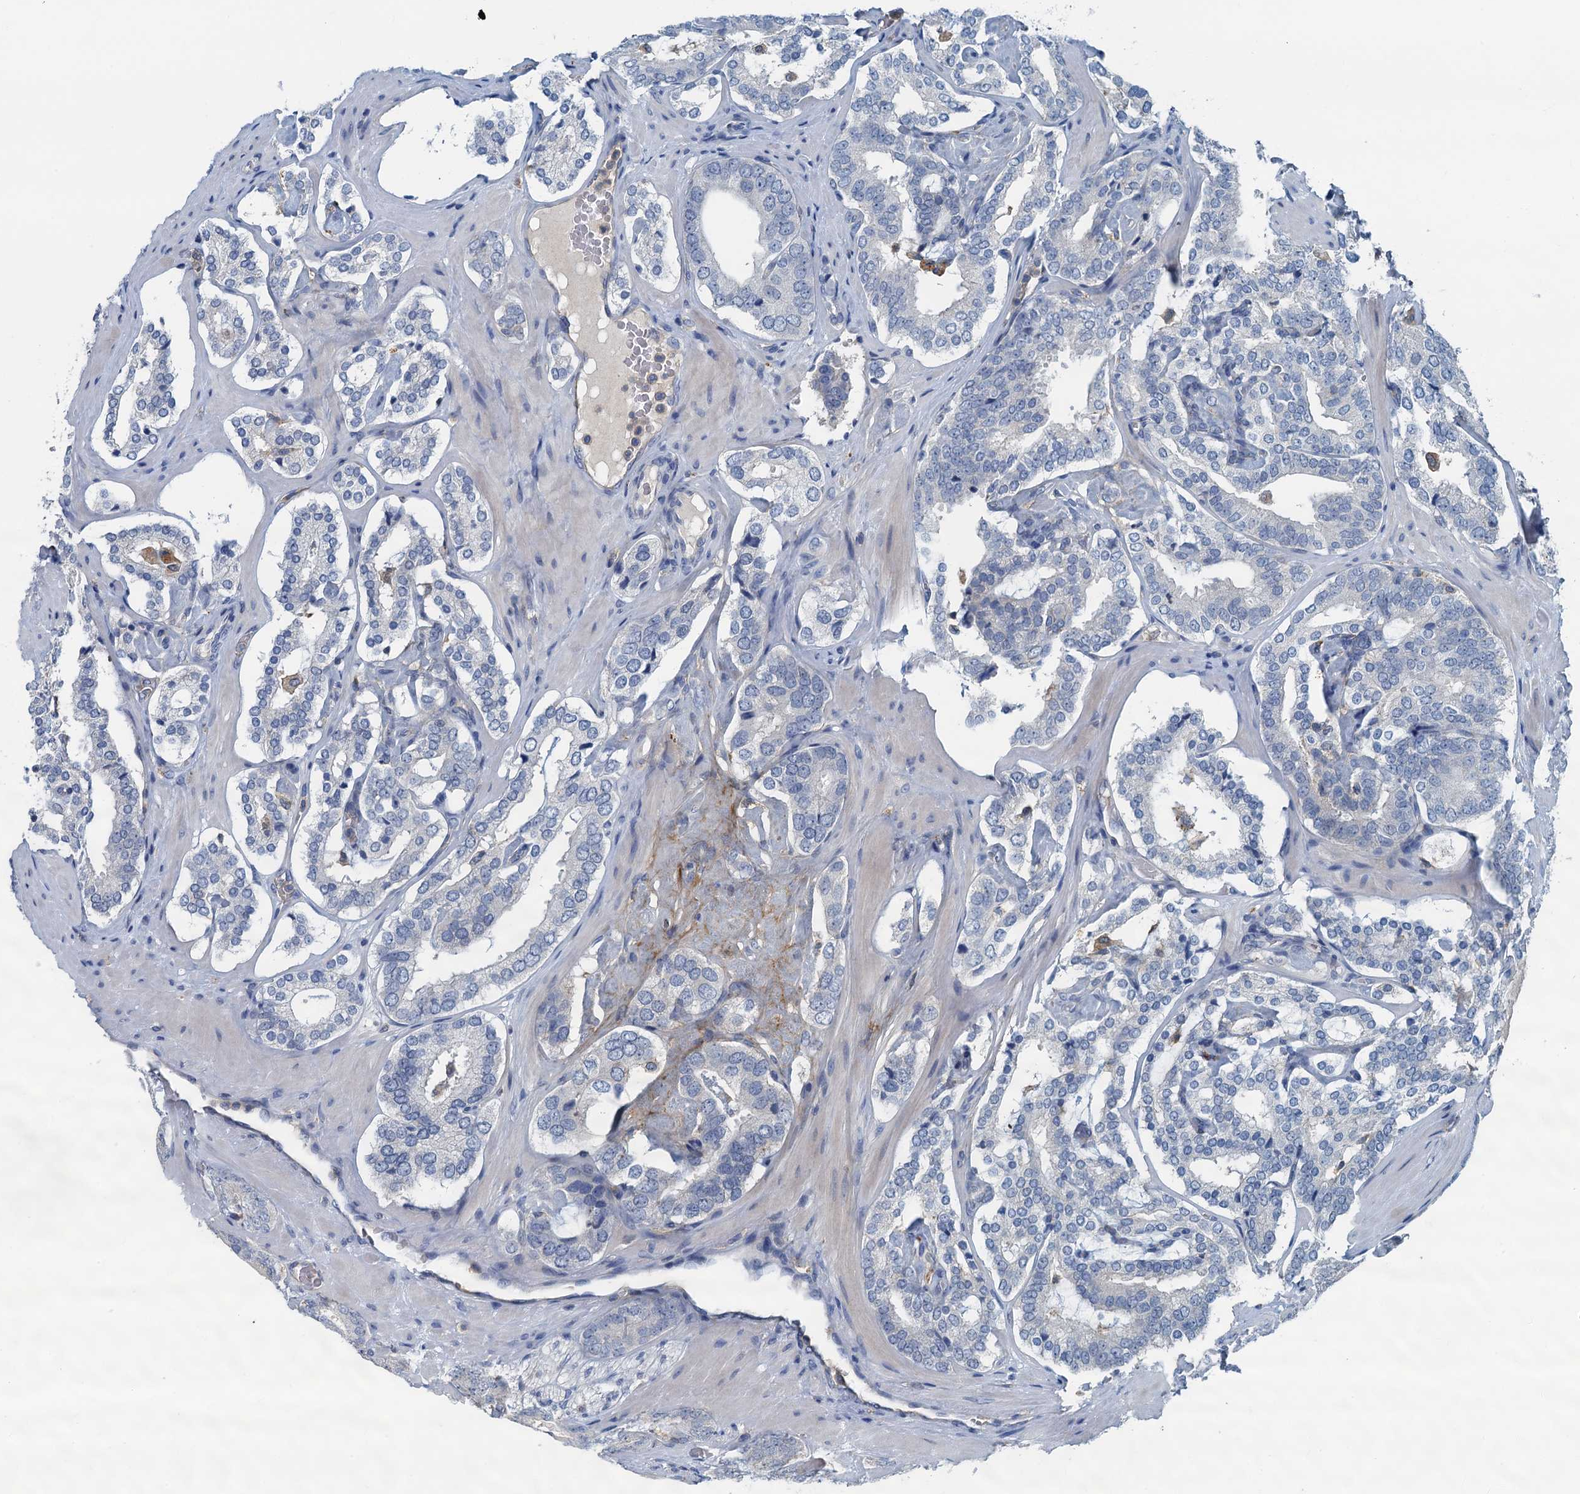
{"staining": {"intensity": "negative", "quantity": "none", "location": "none"}, "tissue": "prostate cancer", "cell_type": "Tumor cells", "image_type": "cancer", "snomed": [{"axis": "morphology", "description": "Adenocarcinoma, High grade"}, {"axis": "topography", "description": "Prostate"}], "caption": "Tumor cells are negative for protein expression in human prostate adenocarcinoma (high-grade). (DAB immunohistochemistry, high magnification).", "gene": "THAP10", "patient": {"sex": "male", "age": 63}}